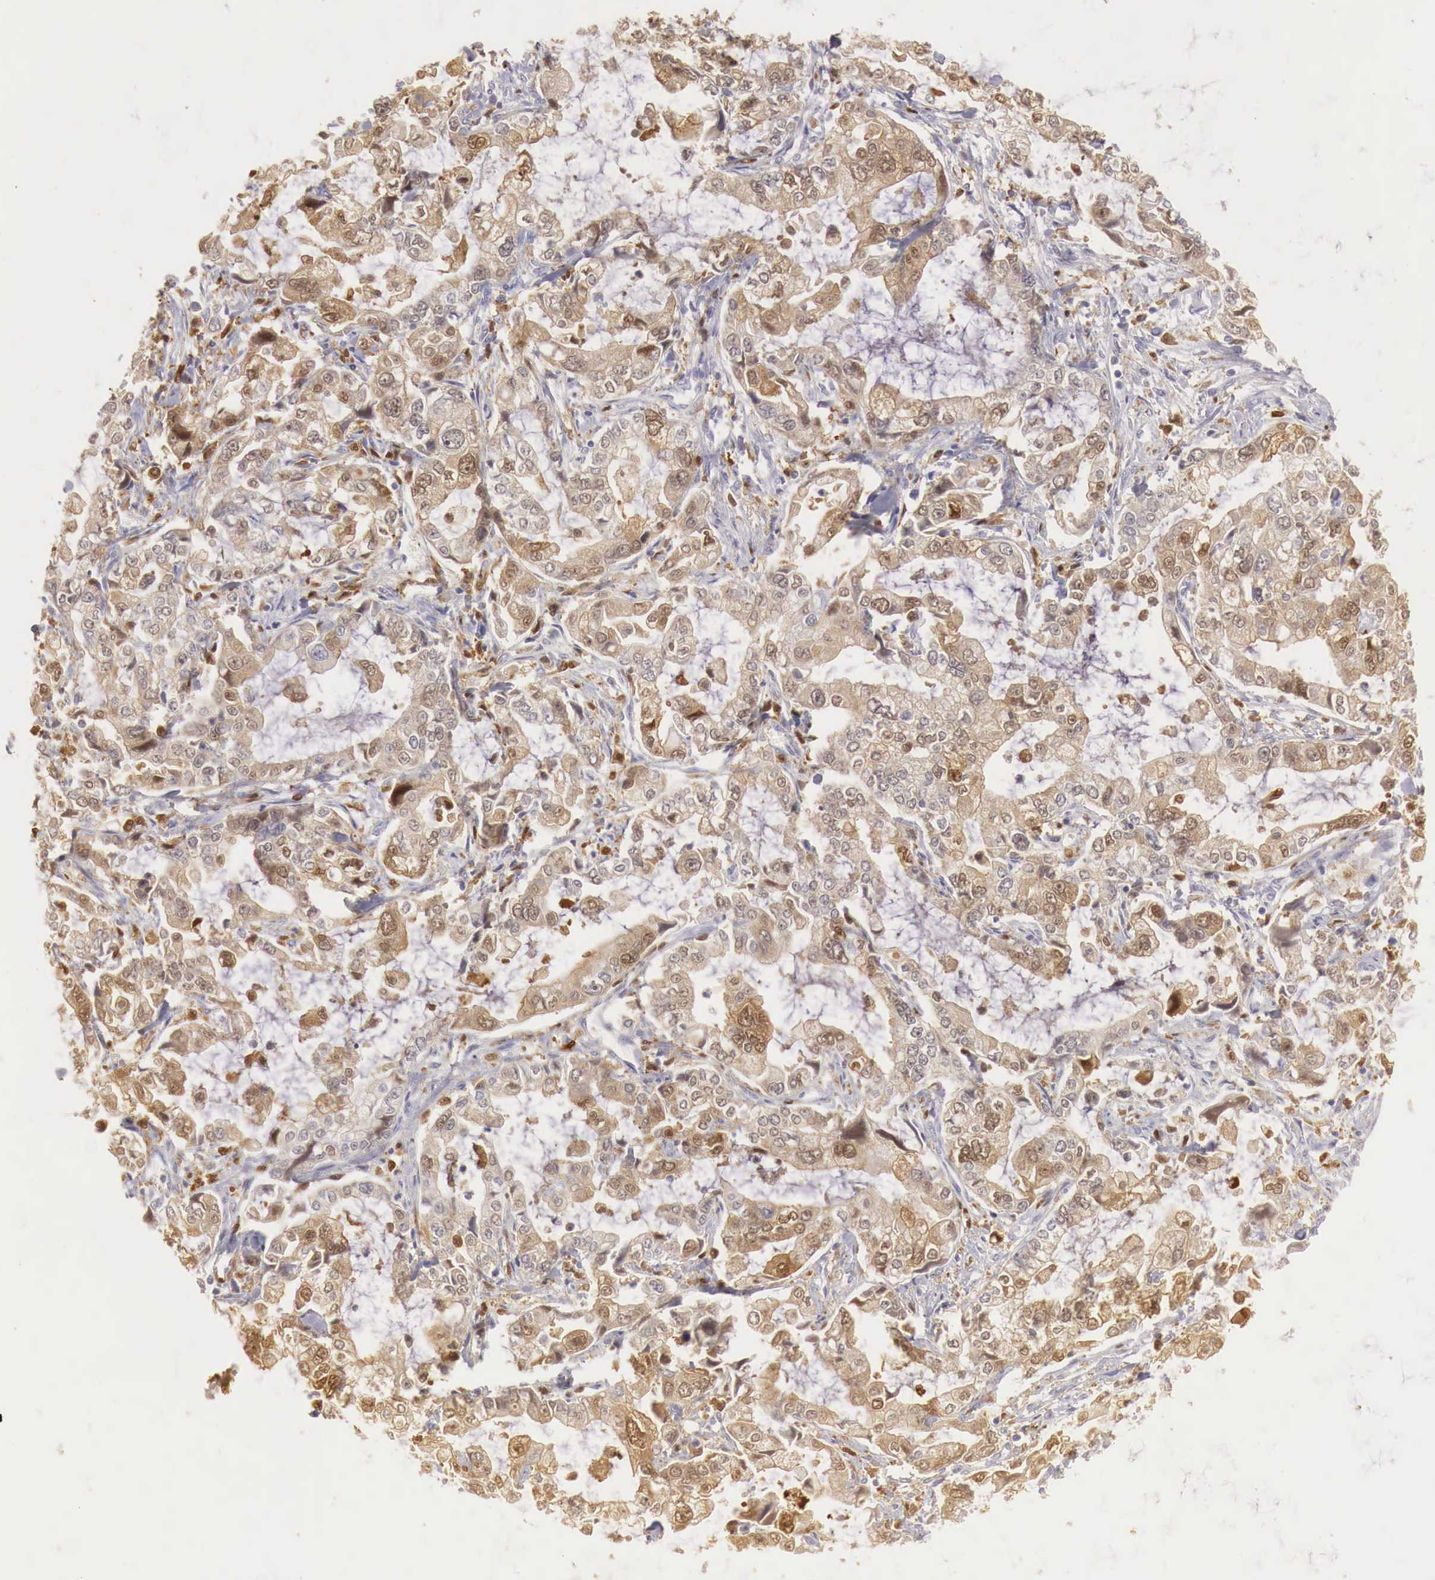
{"staining": {"intensity": "weak", "quantity": ">75%", "location": "cytoplasmic/membranous"}, "tissue": "stomach cancer", "cell_type": "Tumor cells", "image_type": "cancer", "snomed": [{"axis": "morphology", "description": "Adenocarcinoma, NOS"}, {"axis": "topography", "description": "Pancreas"}, {"axis": "topography", "description": "Stomach, upper"}], "caption": "This image demonstrates stomach adenocarcinoma stained with immunohistochemistry to label a protein in brown. The cytoplasmic/membranous of tumor cells show weak positivity for the protein. Nuclei are counter-stained blue.", "gene": "RENBP", "patient": {"sex": "male", "age": 77}}